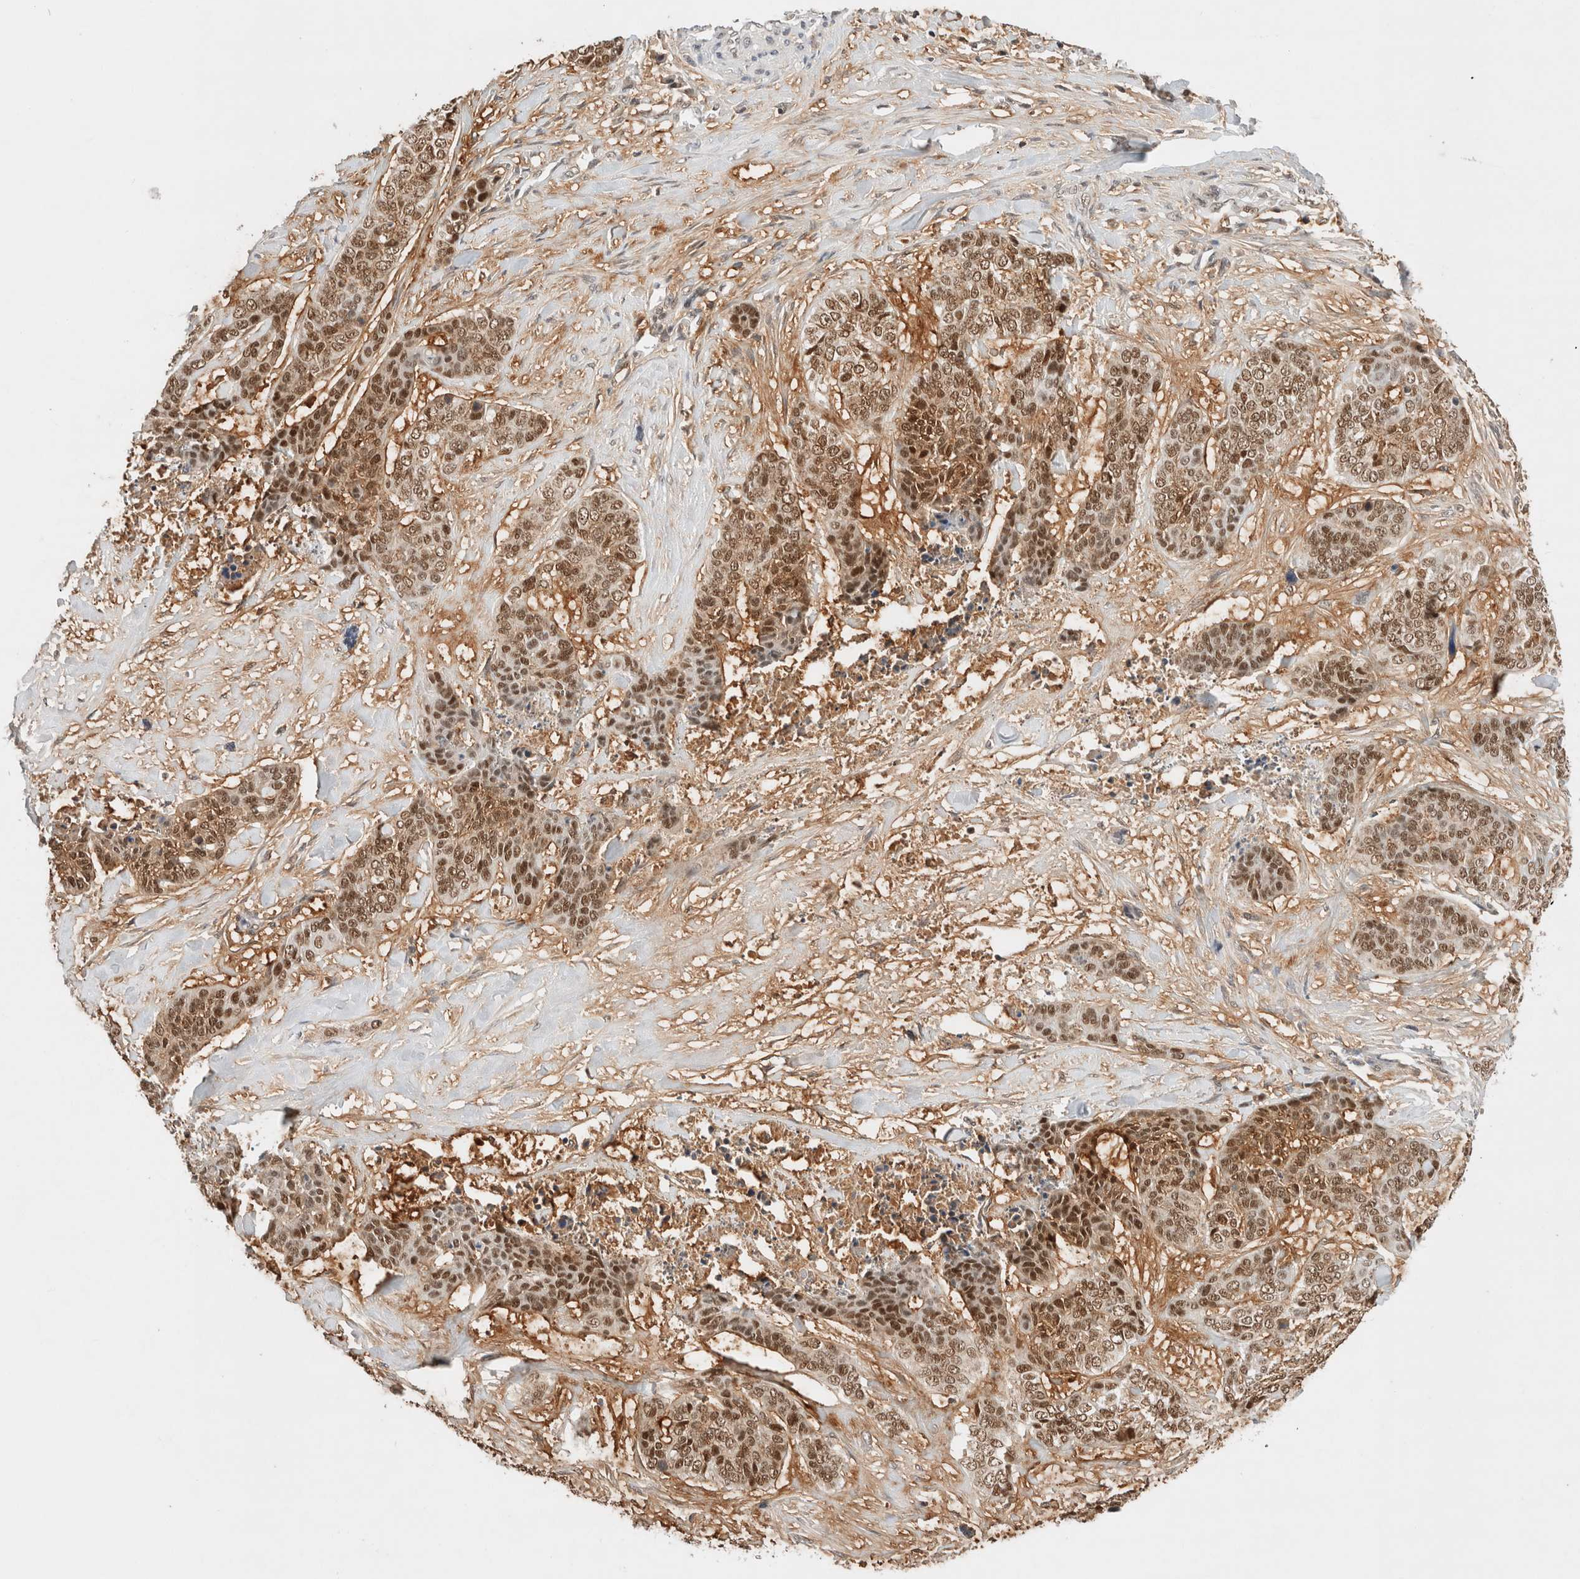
{"staining": {"intensity": "moderate", "quantity": ">75%", "location": "cytoplasmic/membranous,nuclear"}, "tissue": "skin cancer", "cell_type": "Tumor cells", "image_type": "cancer", "snomed": [{"axis": "morphology", "description": "Basal cell carcinoma"}, {"axis": "topography", "description": "Skin"}], "caption": "Skin cancer tissue reveals moderate cytoplasmic/membranous and nuclear staining in approximately >75% of tumor cells, visualized by immunohistochemistry. Using DAB (3,3'-diaminobenzidine) (brown) and hematoxylin (blue) stains, captured at high magnification using brightfield microscopy.", "gene": "GTF2I", "patient": {"sex": "female", "age": 64}}